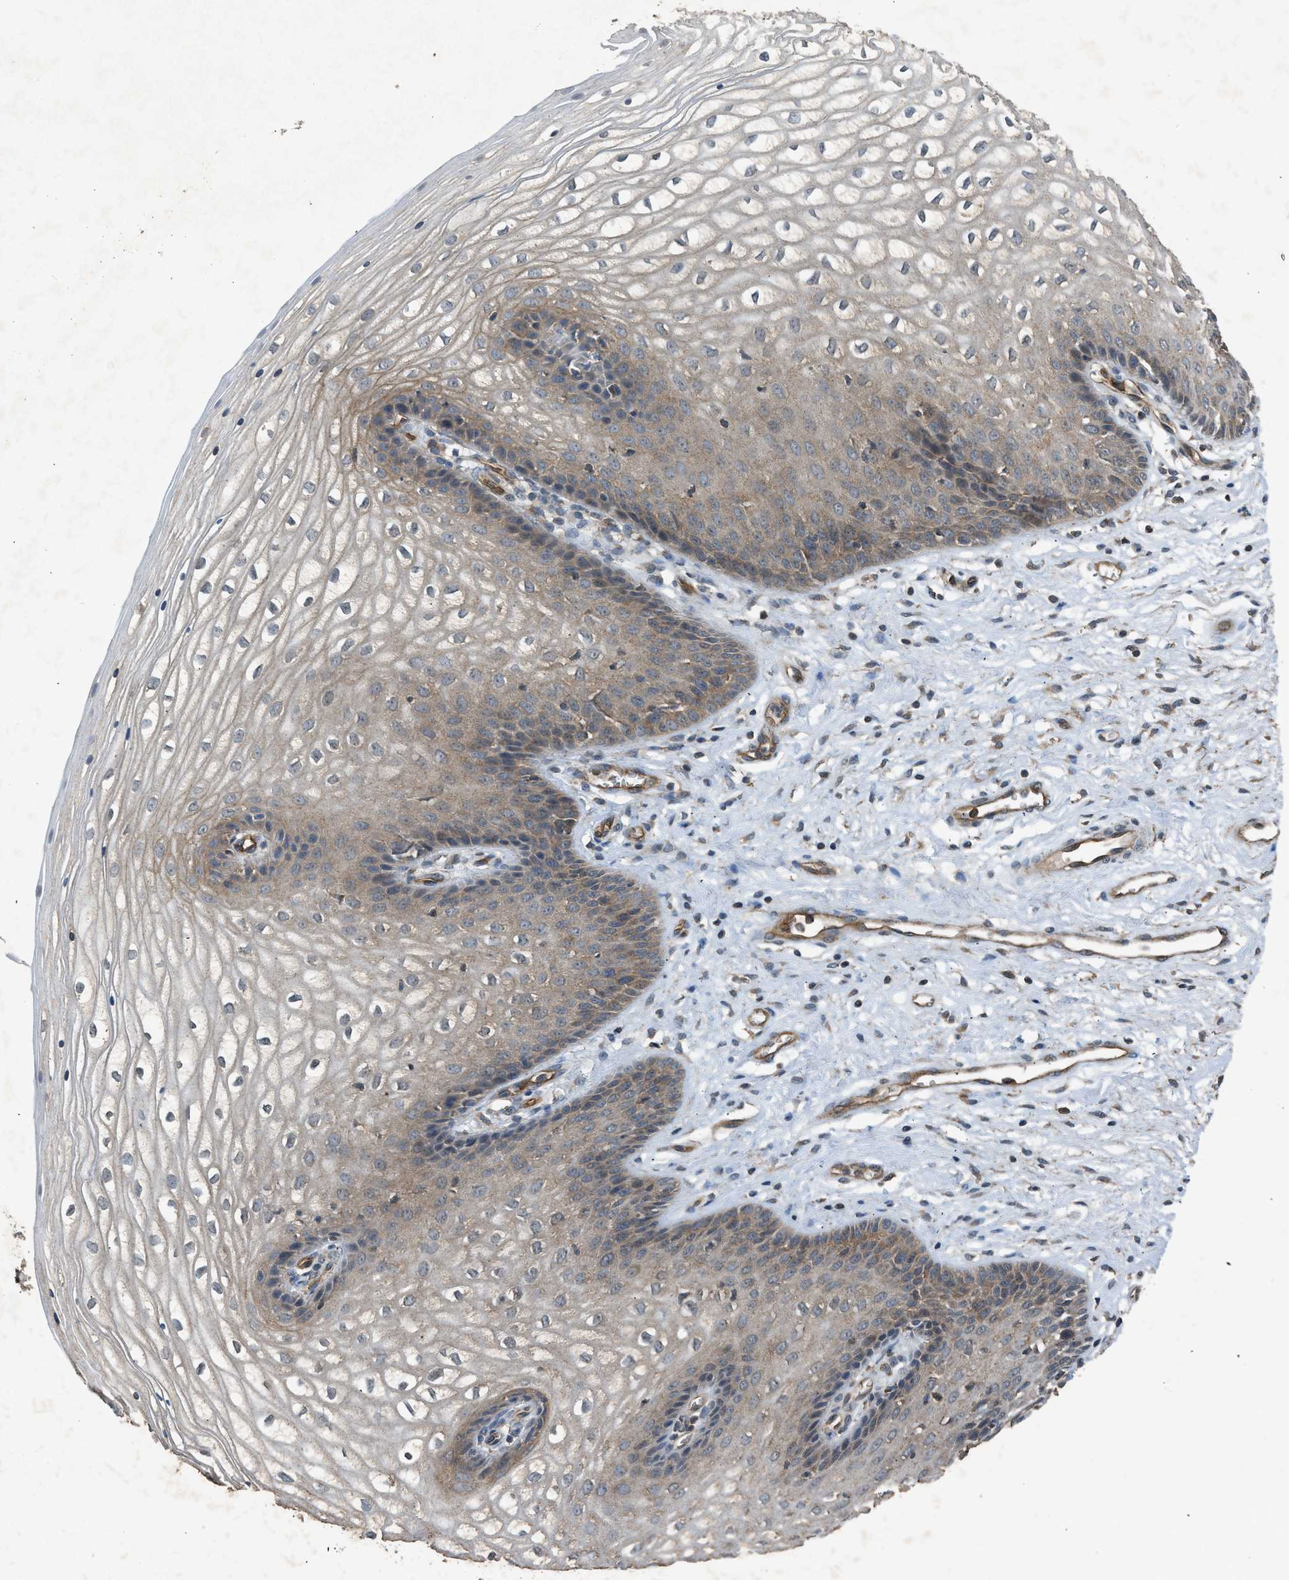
{"staining": {"intensity": "weak", "quantity": "25%-75%", "location": "cytoplasmic/membranous"}, "tissue": "vagina", "cell_type": "Squamous epithelial cells", "image_type": "normal", "snomed": [{"axis": "morphology", "description": "Normal tissue, NOS"}, {"axis": "topography", "description": "Vagina"}], "caption": "Immunohistochemical staining of normal human vagina shows low levels of weak cytoplasmic/membranous expression in about 25%-75% of squamous epithelial cells. (brown staining indicates protein expression, while blue staining denotes nuclei).", "gene": "HIP1R", "patient": {"sex": "female", "age": 34}}